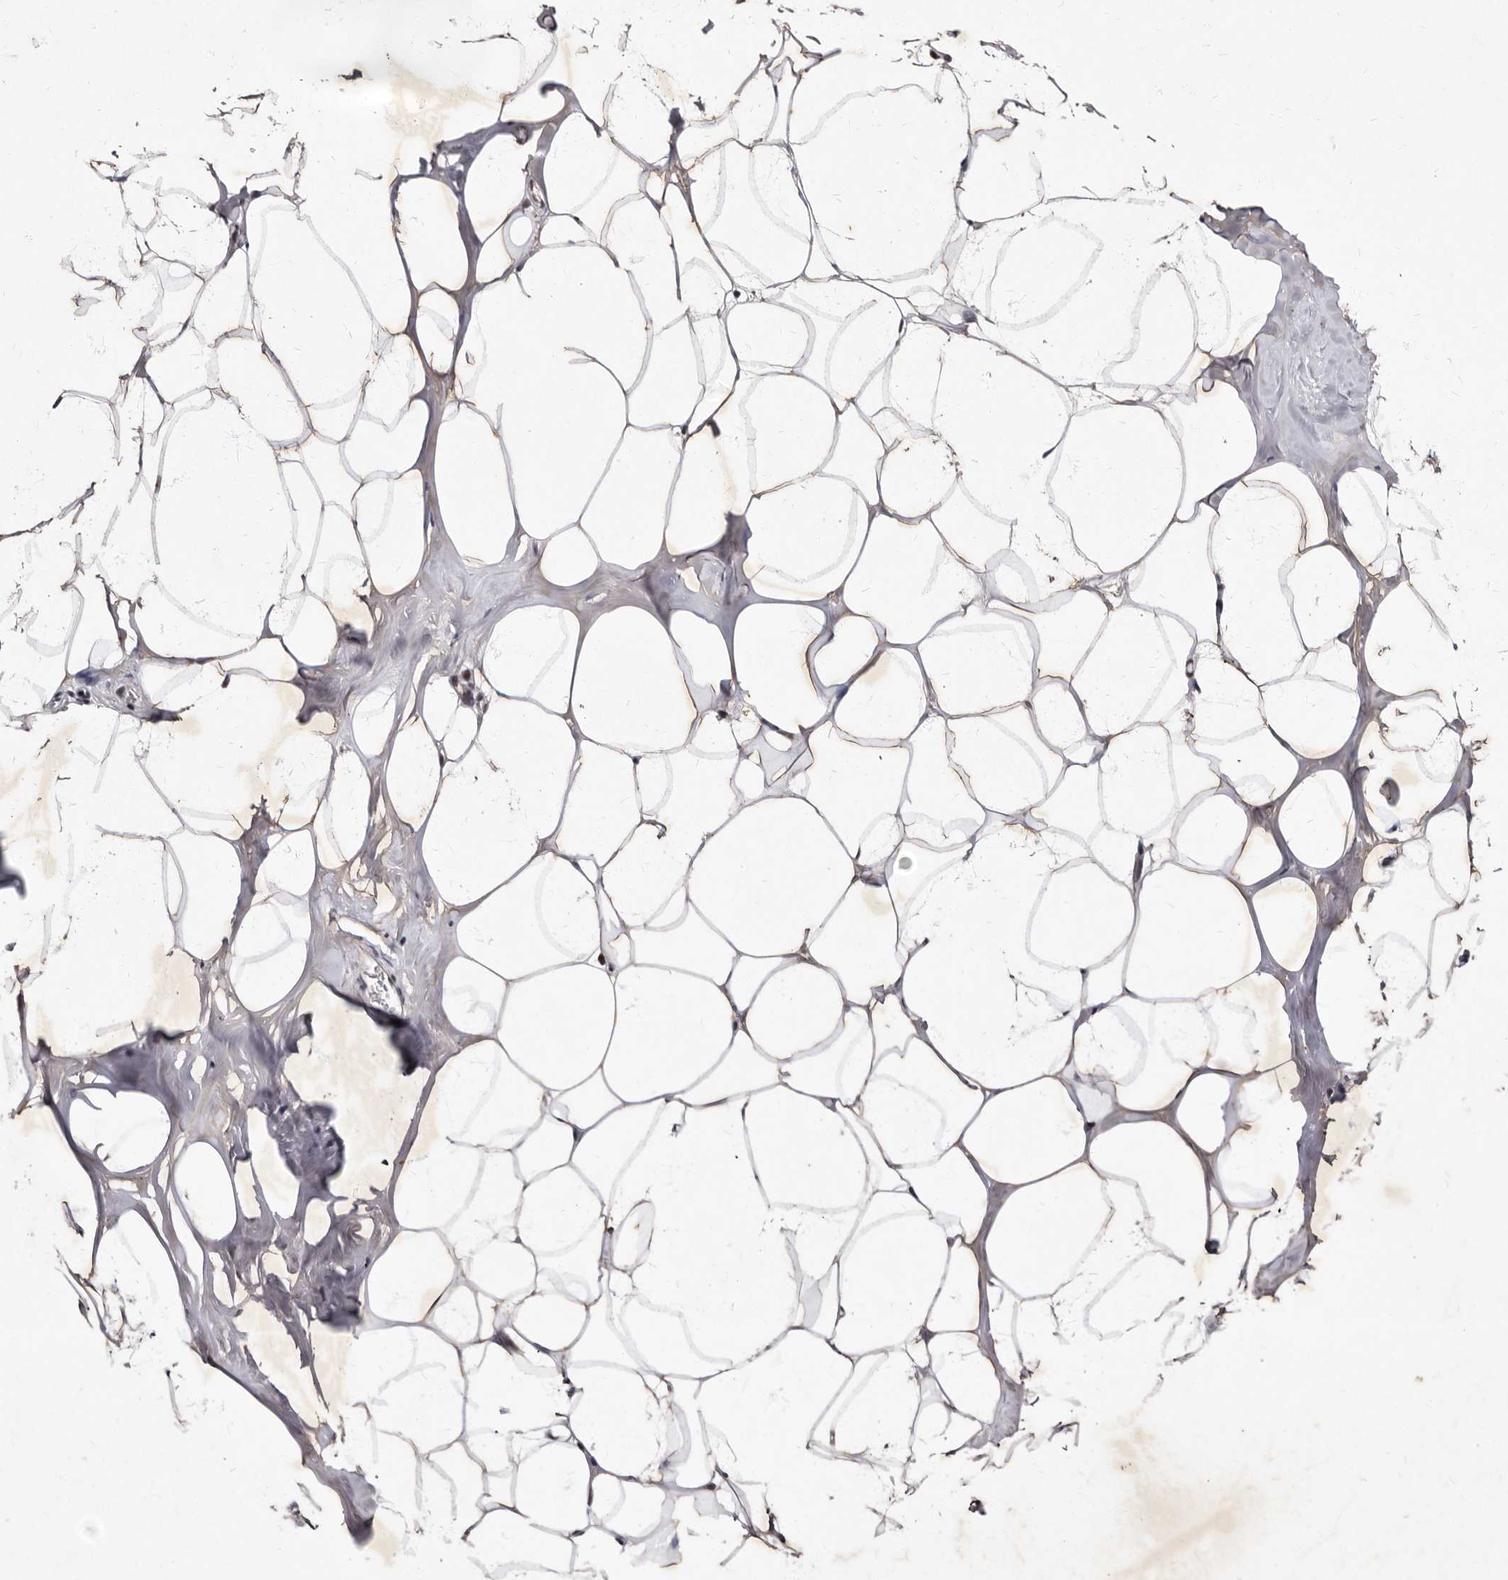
{"staining": {"intensity": "weak", "quantity": "25%-75%", "location": "cytoplasmic/membranous,nuclear"}, "tissue": "adipose tissue", "cell_type": "Adipocytes", "image_type": "normal", "snomed": [{"axis": "morphology", "description": "Normal tissue, NOS"}, {"axis": "morphology", "description": "Fibrosis, NOS"}, {"axis": "topography", "description": "Breast"}, {"axis": "topography", "description": "Adipose tissue"}], "caption": "Immunohistochemistry (IHC) (DAB) staining of benign human adipose tissue exhibits weak cytoplasmic/membranous,nuclear protein positivity in approximately 25%-75% of adipocytes.", "gene": "TNKS", "patient": {"sex": "female", "age": 39}}